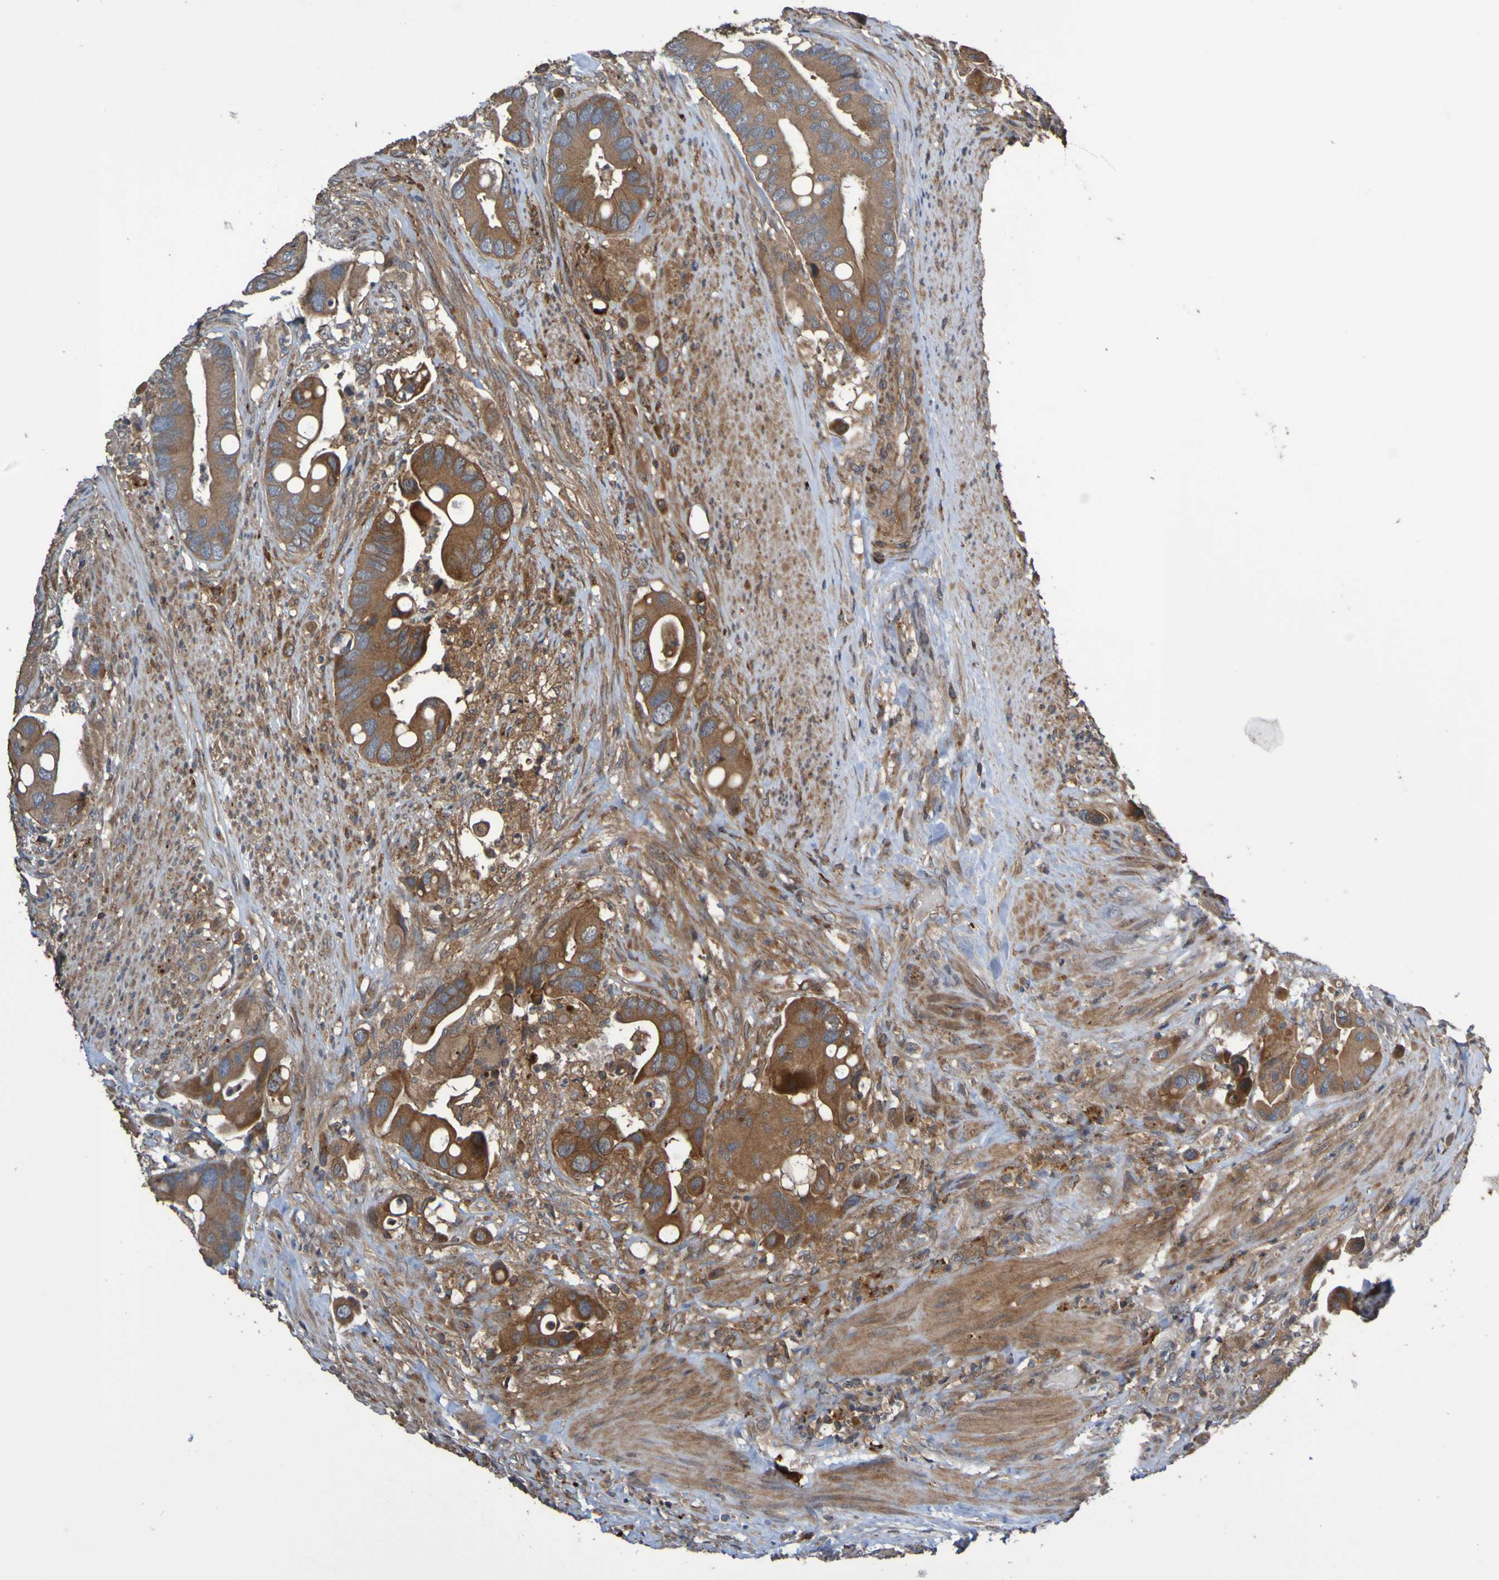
{"staining": {"intensity": "moderate", "quantity": ">75%", "location": "cytoplasmic/membranous"}, "tissue": "colorectal cancer", "cell_type": "Tumor cells", "image_type": "cancer", "snomed": [{"axis": "morphology", "description": "Adenocarcinoma, NOS"}, {"axis": "topography", "description": "Rectum"}], "caption": "Protein expression analysis of human colorectal cancer reveals moderate cytoplasmic/membranous expression in about >75% of tumor cells.", "gene": "UCN", "patient": {"sex": "female", "age": 57}}